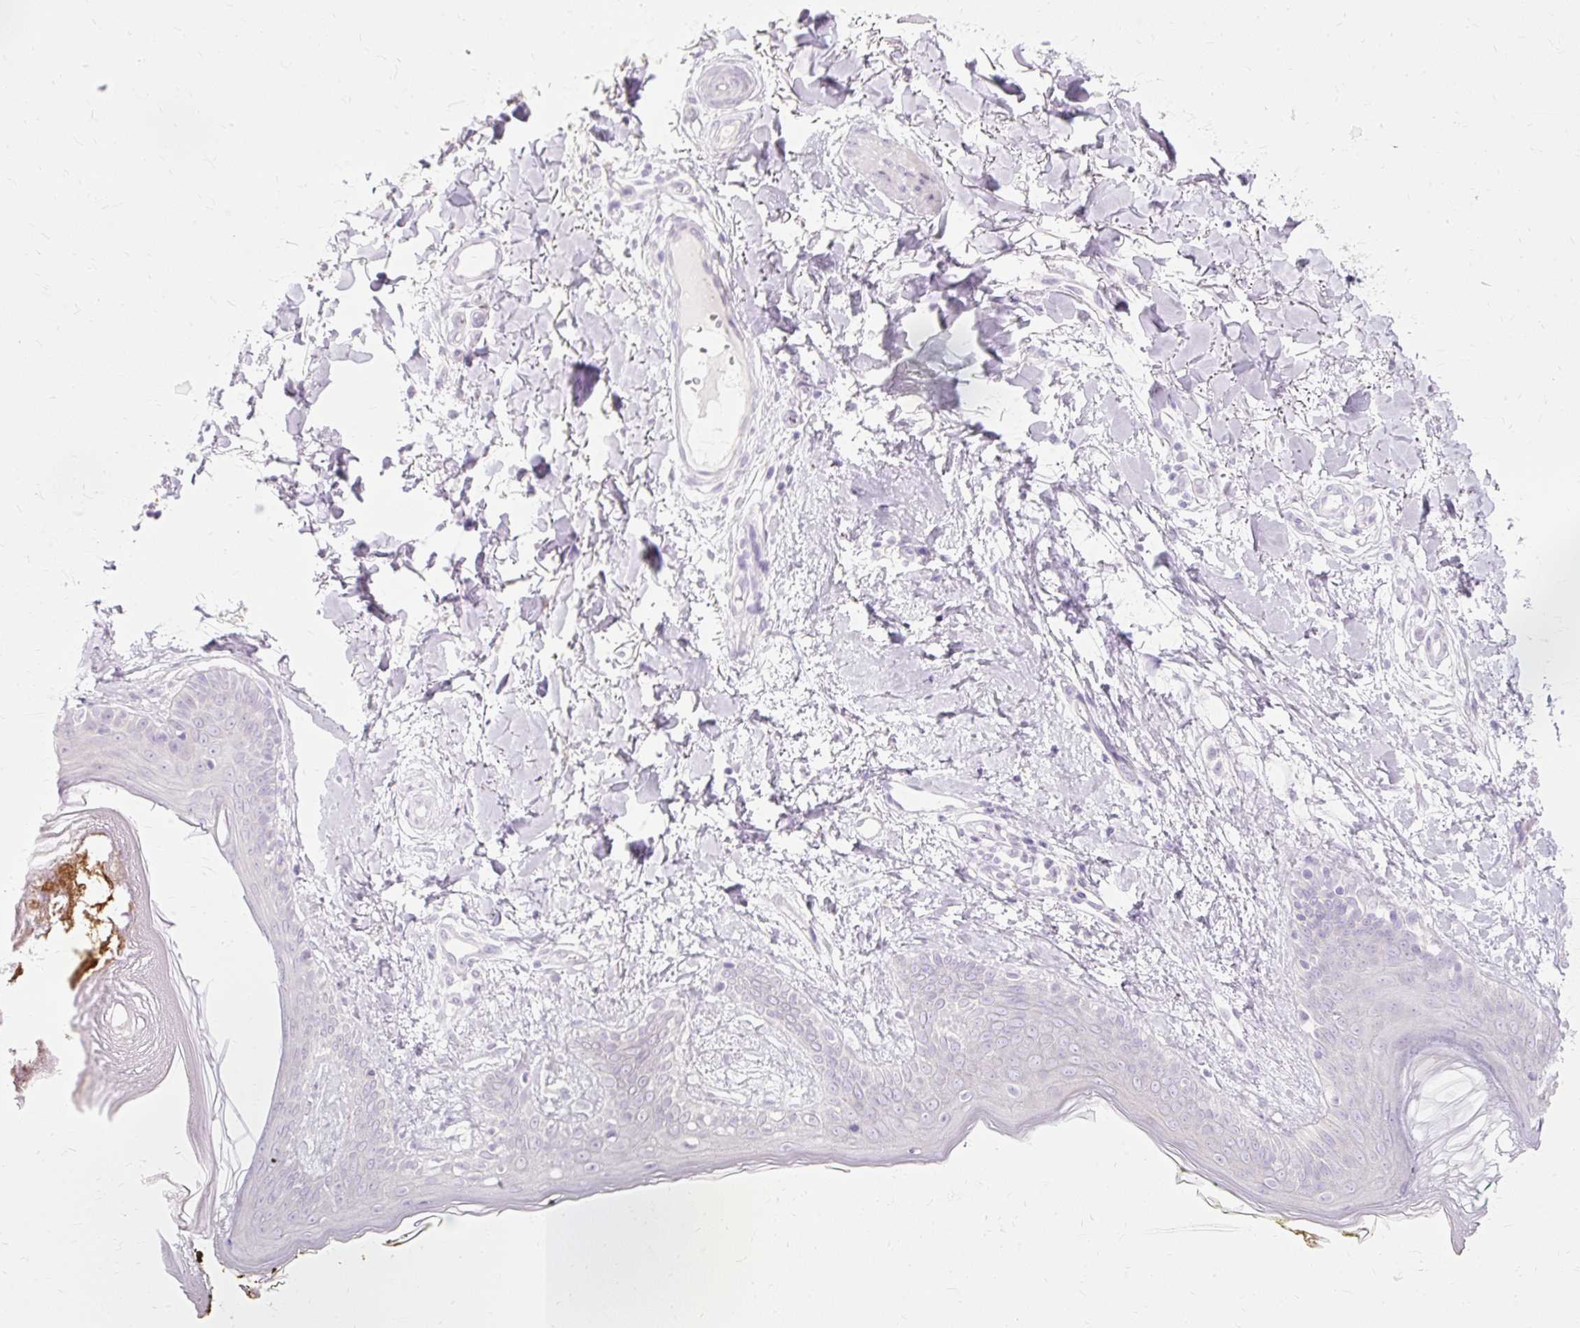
{"staining": {"intensity": "negative", "quantity": "none", "location": "none"}, "tissue": "skin", "cell_type": "Fibroblasts", "image_type": "normal", "snomed": [{"axis": "morphology", "description": "Normal tissue, NOS"}, {"axis": "topography", "description": "Skin"}], "caption": "High magnification brightfield microscopy of benign skin stained with DAB (brown) and counterstained with hematoxylin (blue): fibroblasts show no significant staining. The staining is performed using DAB (3,3'-diaminobenzidine) brown chromogen with nuclei counter-stained in using hematoxylin.", "gene": "HSD11B1", "patient": {"sex": "female", "age": 34}}